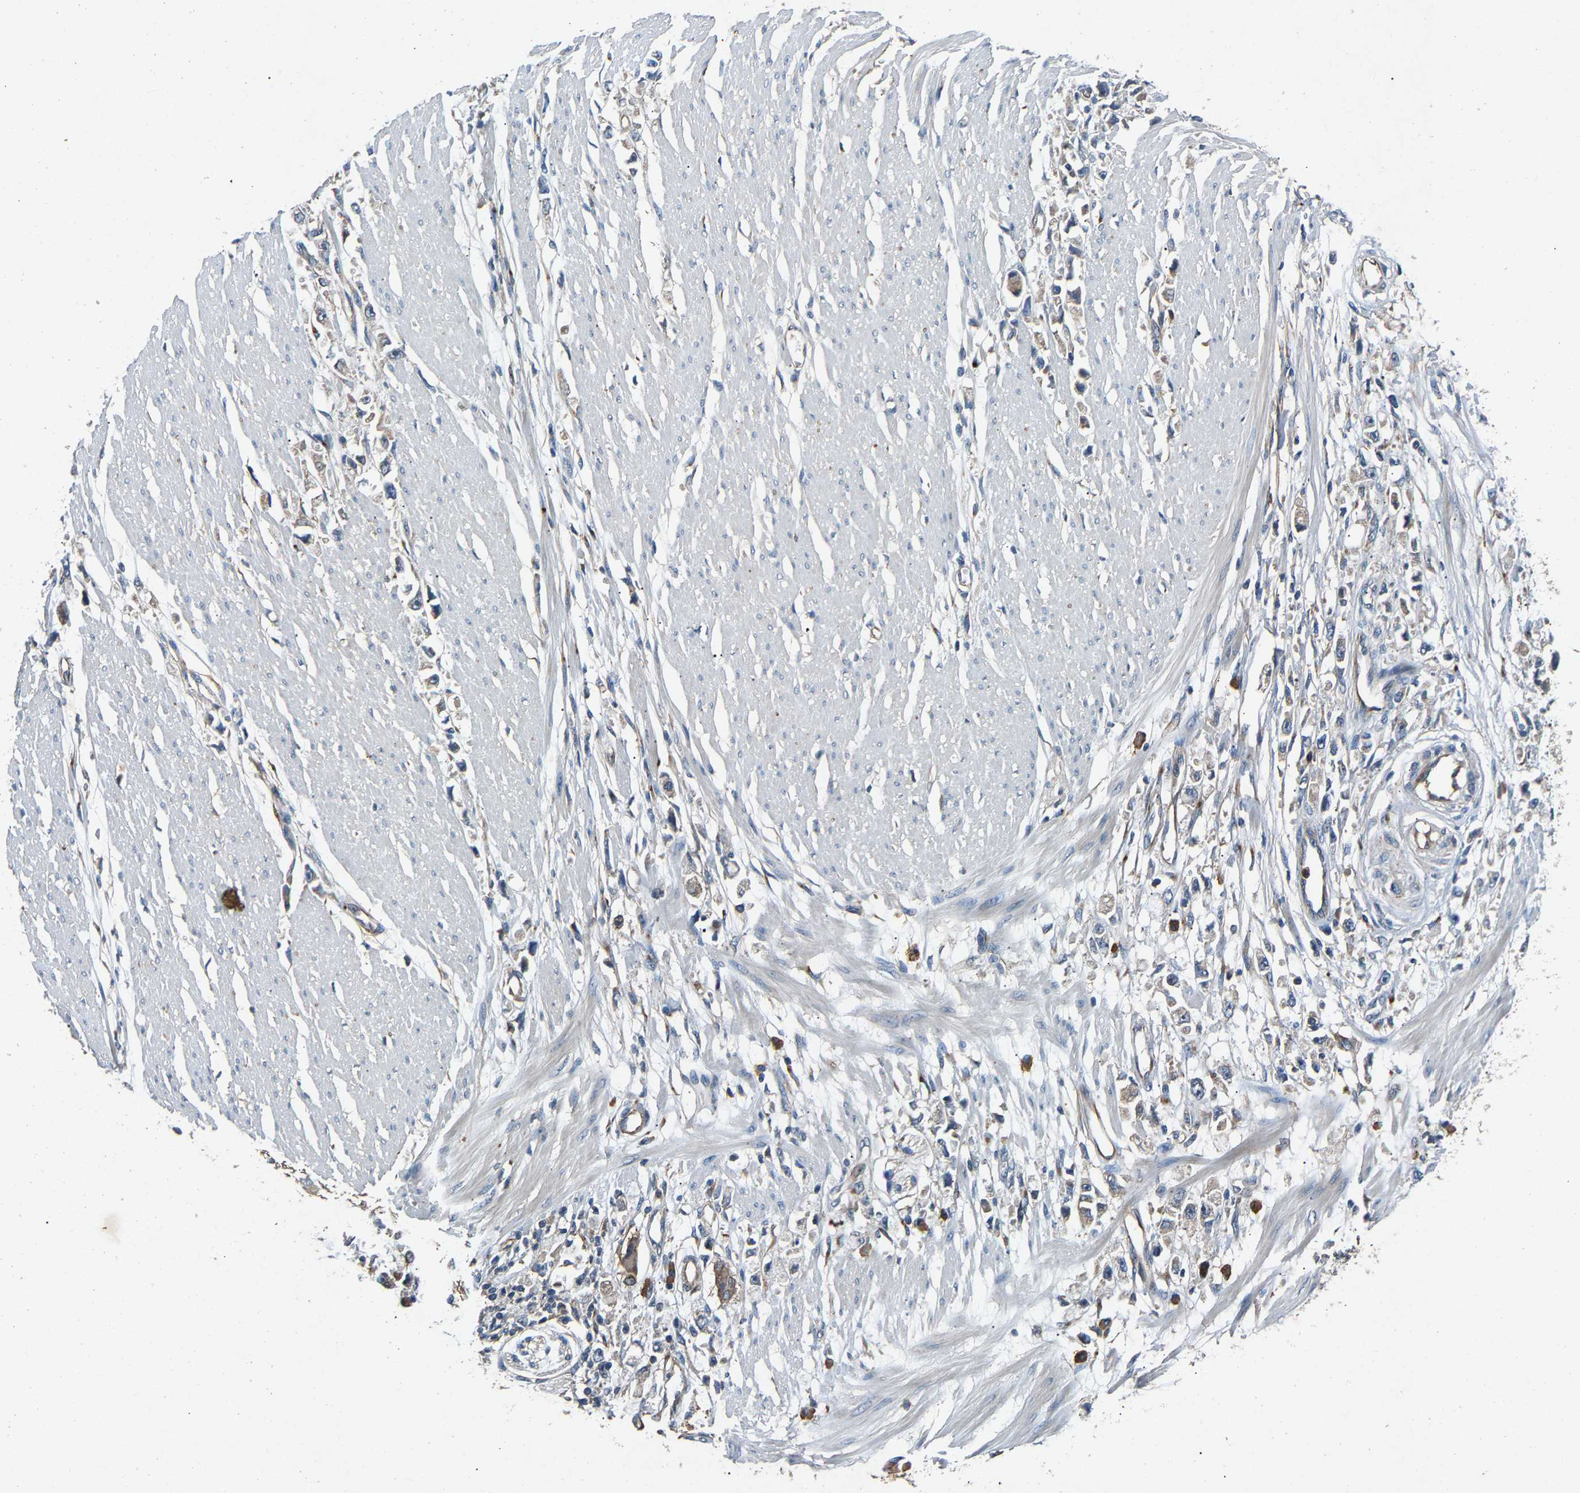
{"staining": {"intensity": "negative", "quantity": "none", "location": "none"}, "tissue": "stomach cancer", "cell_type": "Tumor cells", "image_type": "cancer", "snomed": [{"axis": "morphology", "description": "Adenocarcinoma, NOS"}, {"axis": "topography", "description": "Stomach"}], "caption": "Tumor cells are negative for brown protein staining in adenocarcinoma (stomach).", "gene": "PPID", "patient": {"sex": "female", "age": 59}}